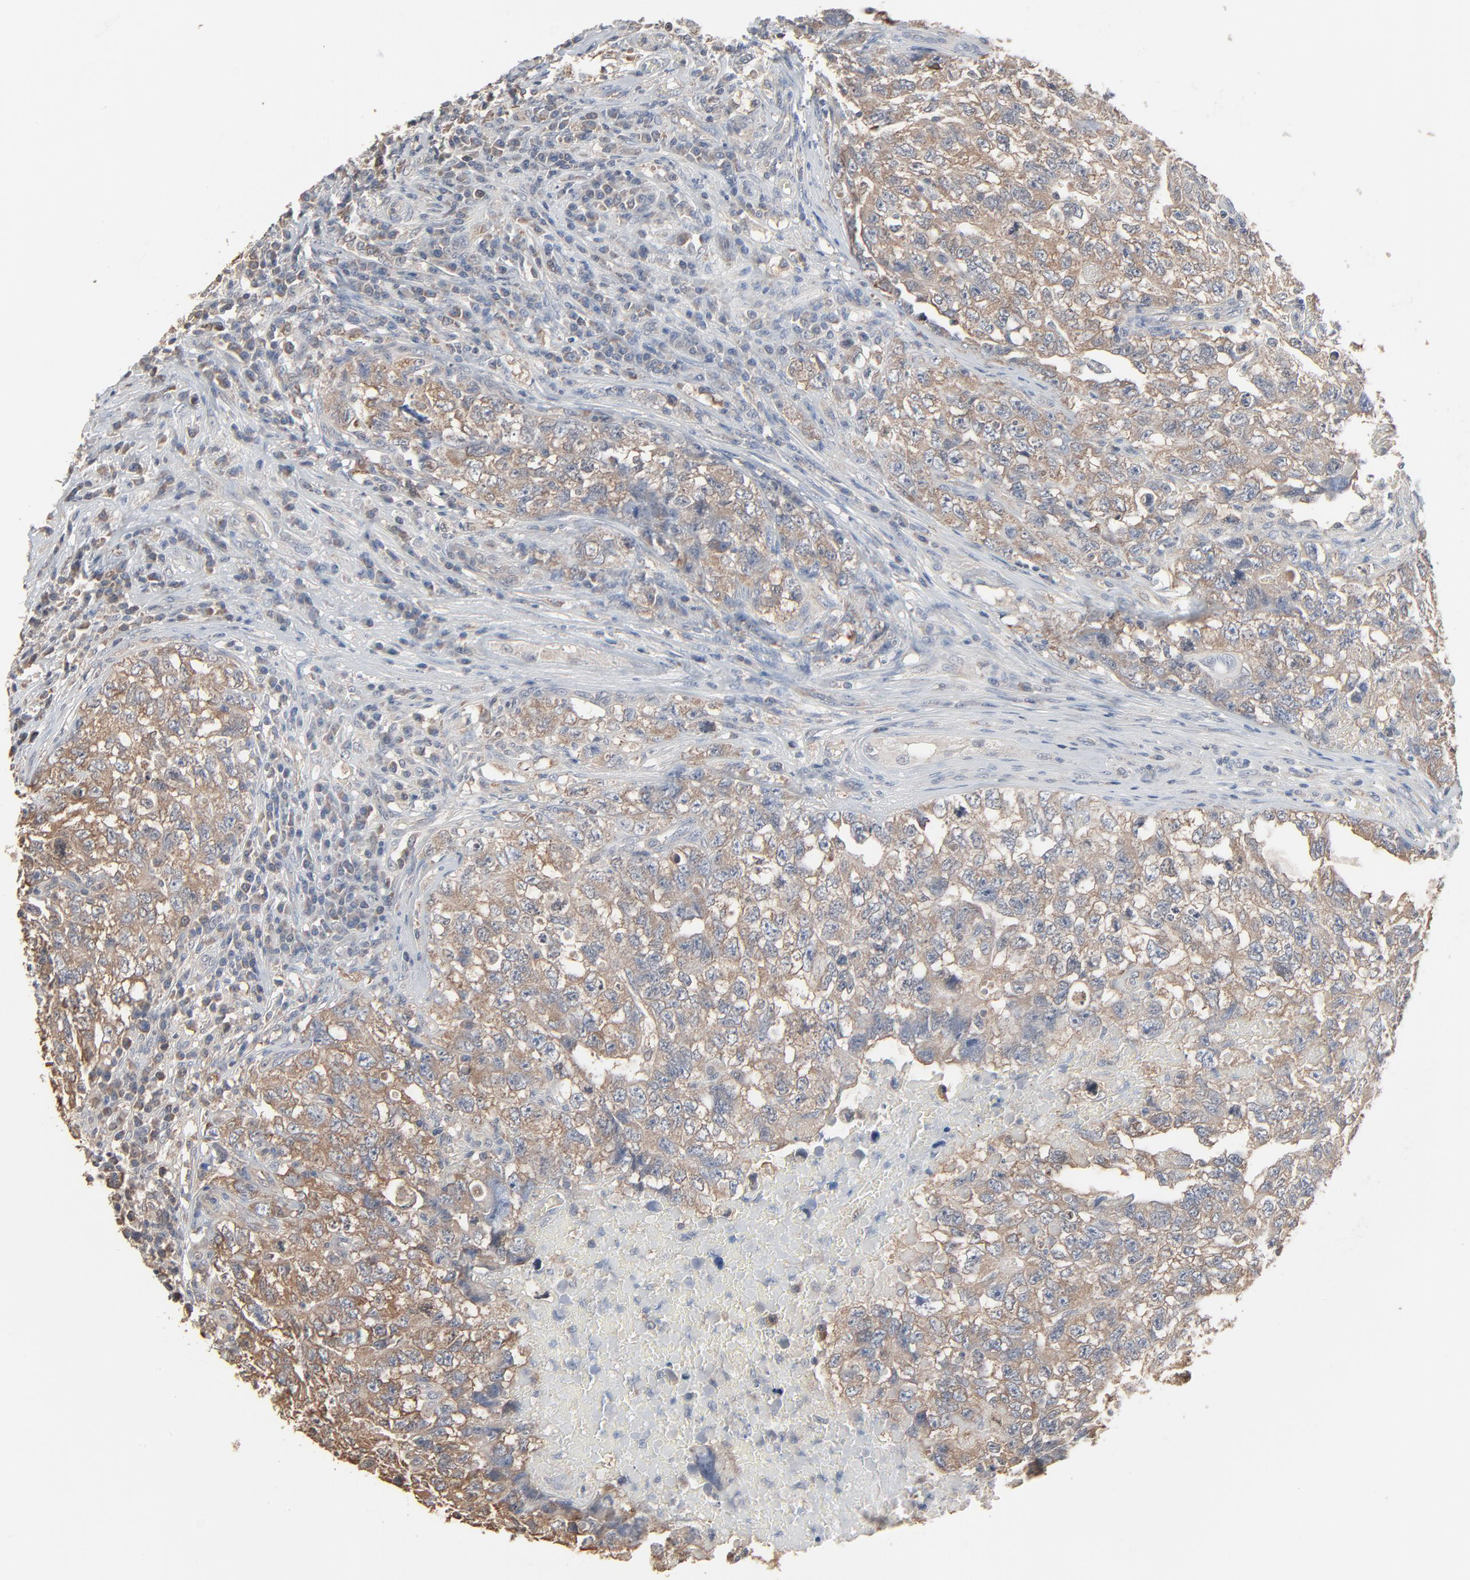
{"staining": {"intensity": "moderate", "quantity": ">75%", "location": "cytoplasmic/membranous"}, "tissue": "testis cancer", "cell_type": "Tumor cells", "image_type": "cancer", "snomed": [{"axis": "morphology", "description": "Carcinoma, Embryonal, NOS"}, {"axis": "topography", "description": "Testis"}], "caption": "Embryonal carcinoma (testis) stained with a brown dye exhibits moderate cytoplasmic/membranous positive expression in approximately >75% of tumor cells.", "gene": "CCT5", "patient": {"sex": "male", "age": 31}}